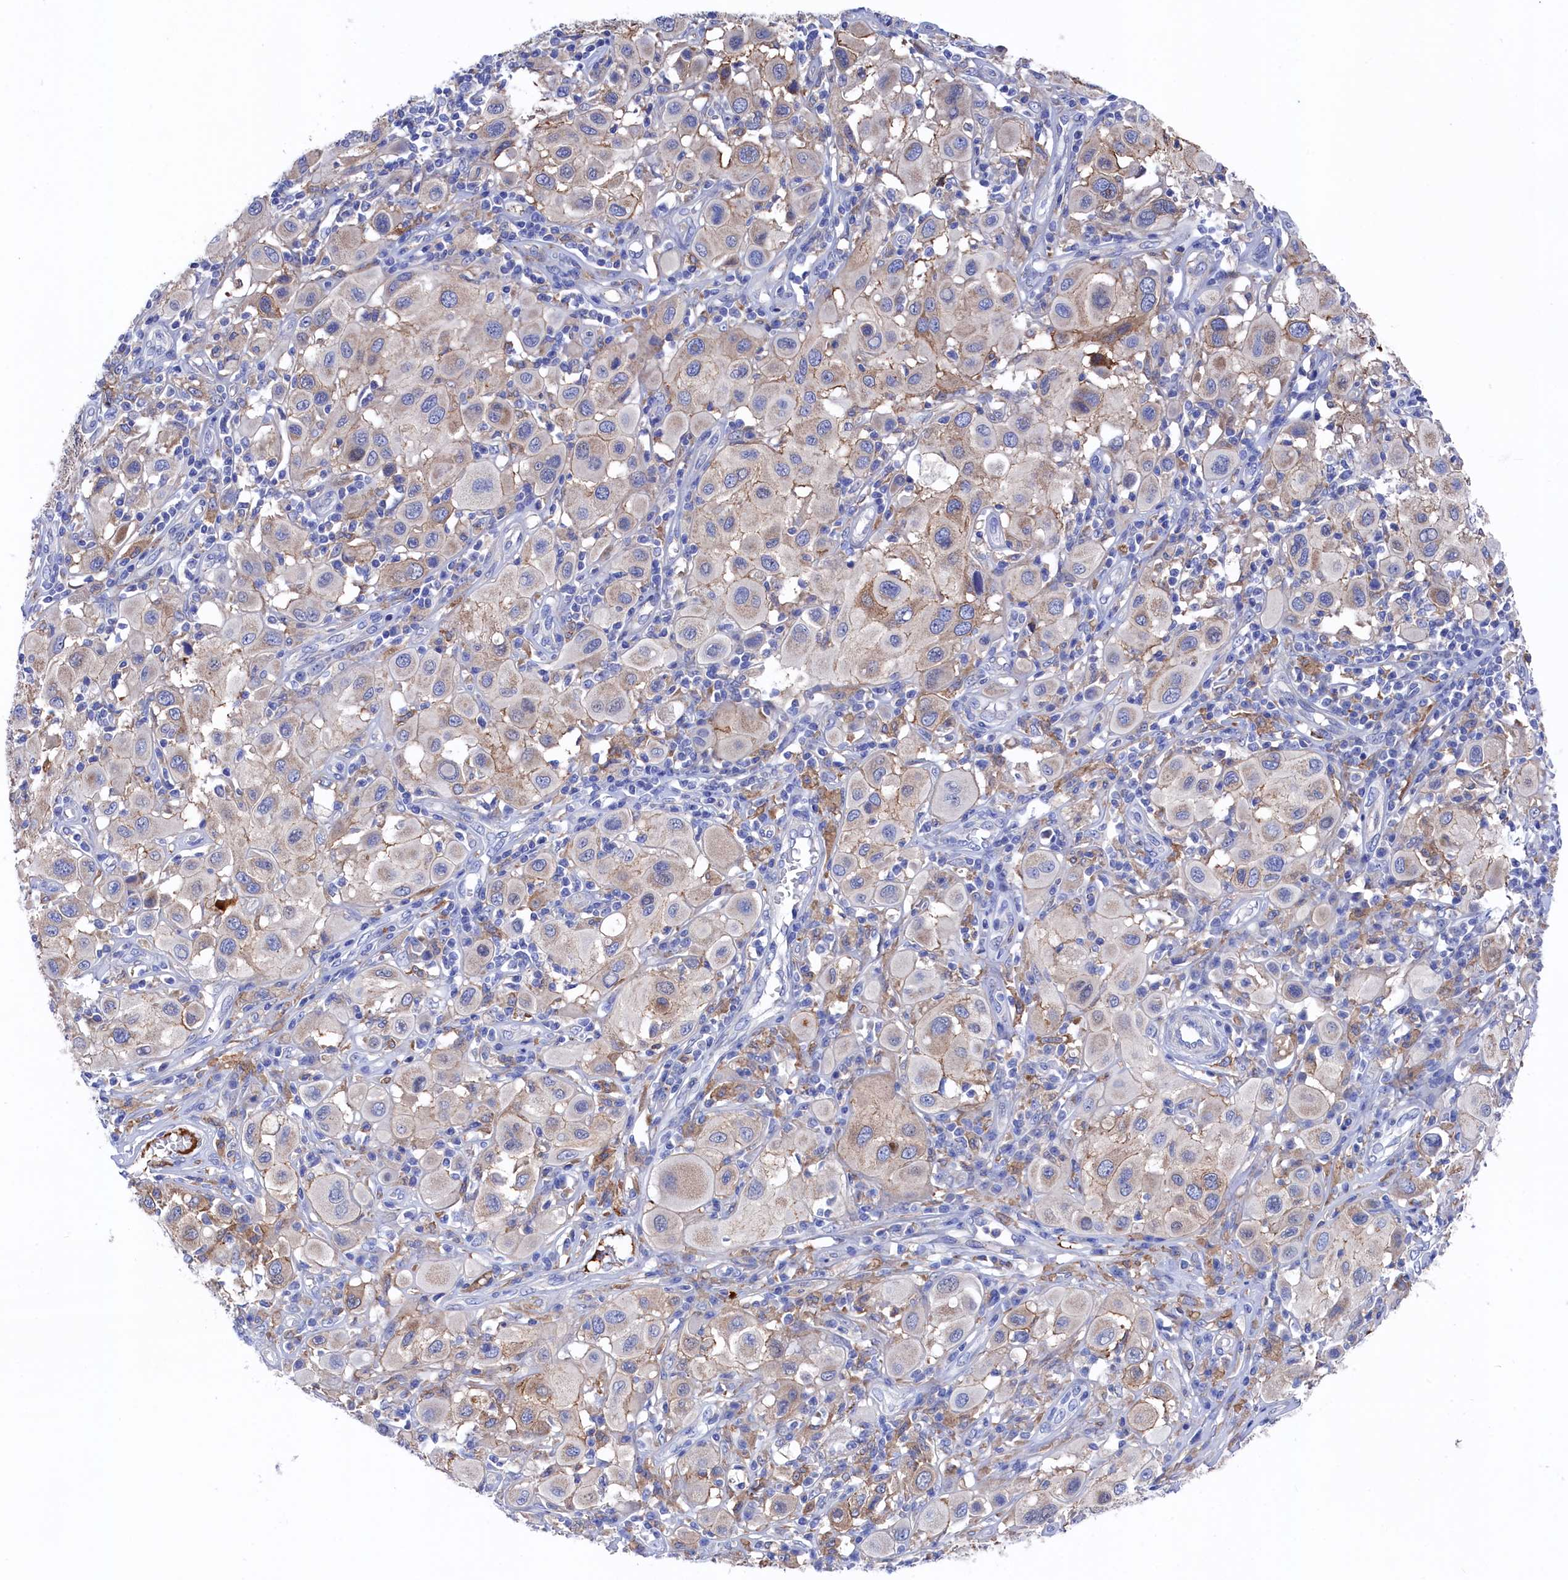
{"staining": {"intensity": "weak", "quantity": "25%-75%", "location": "cytoplasmic/membranous"}, "tissue": "melanoma", "cell_type": "Tumor cells", "image_type": "cancer", "snomed": [{"axis": "morphology", "description": "Malignant melanoma, Metastatic site"}, {"axis": "topography", "description": "Skin"}], "caption": "Malignant melanoma (metastatic site) was stained to show a protein in brown. There is low levels of weak cytoplasmic/membranous expression in about 25%-75% of tumor cells.", "gene": "C12orf73", "patient": {"sex": "male", "age": 41}}